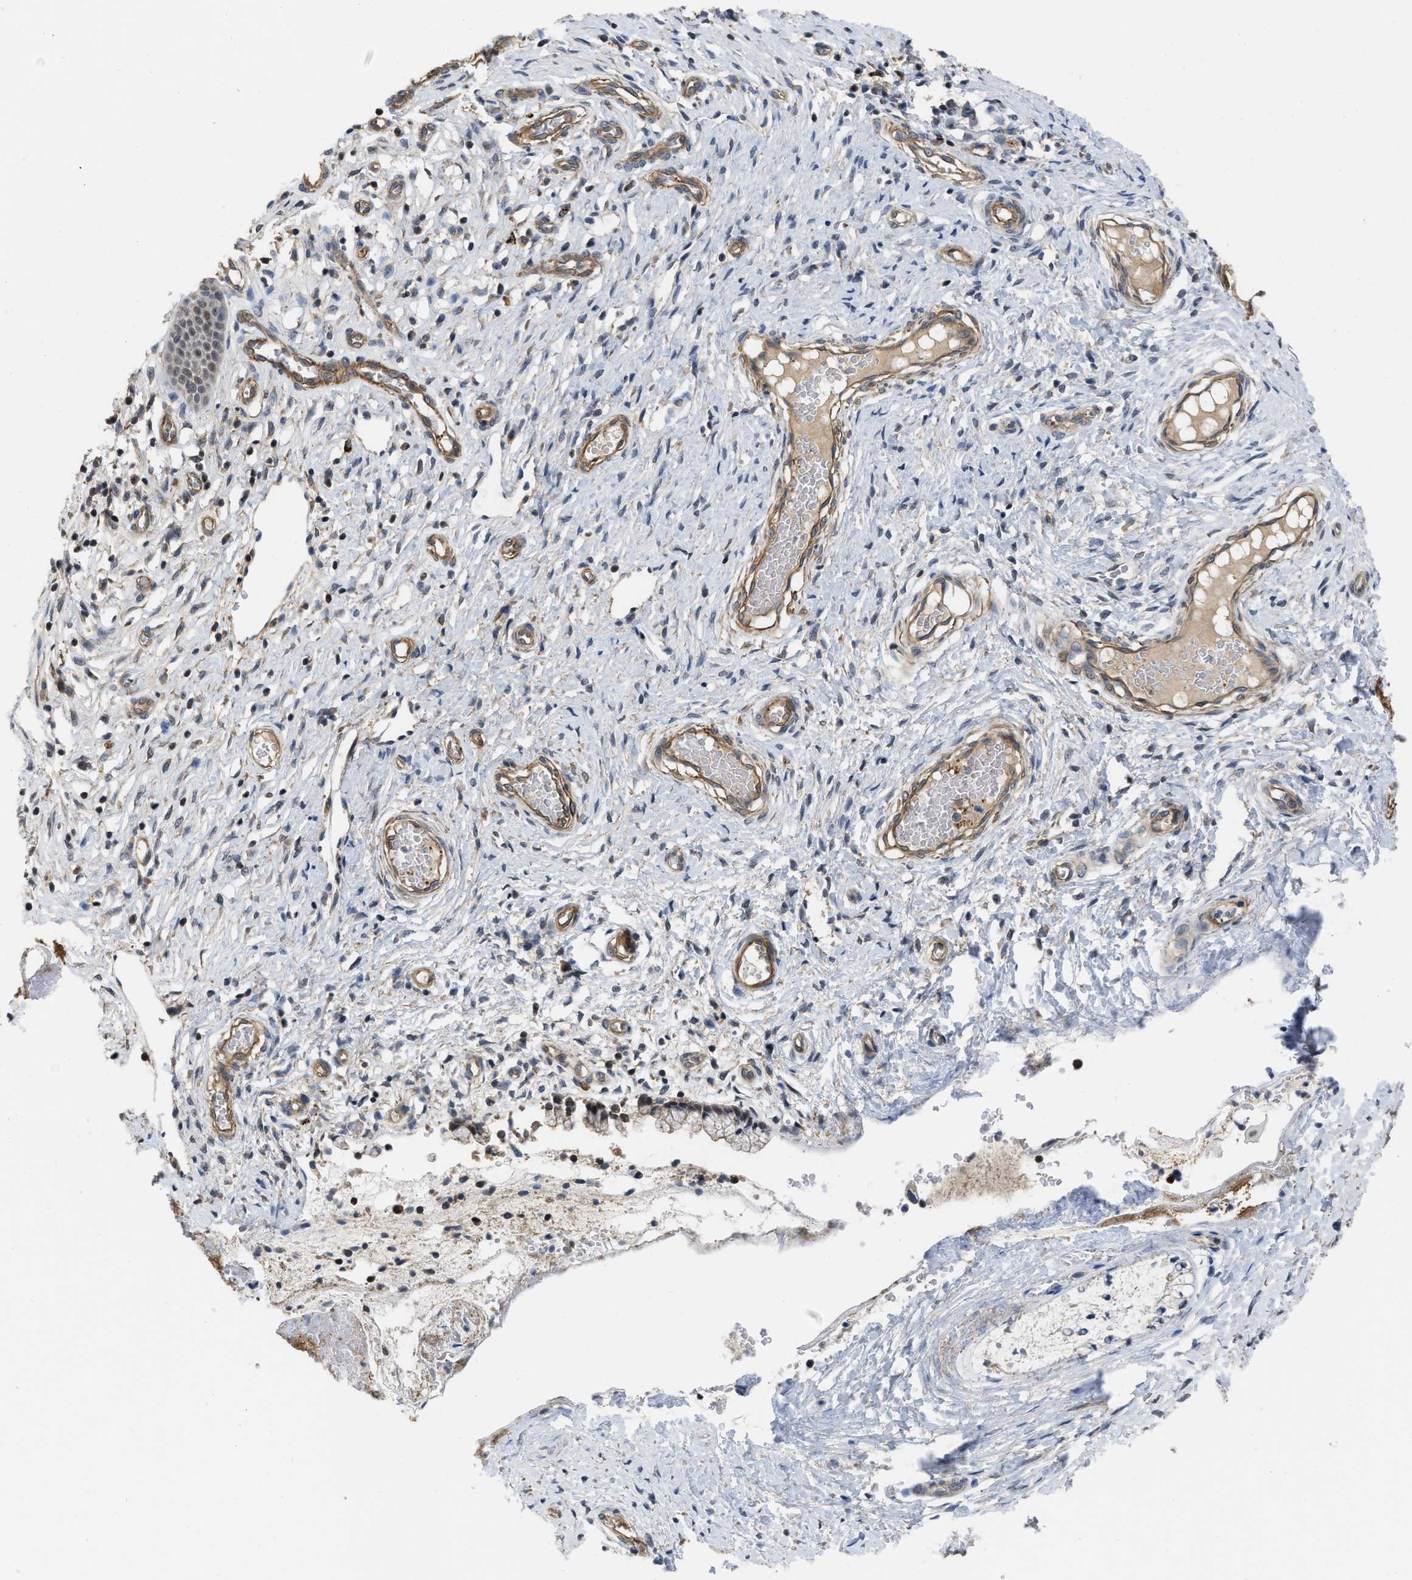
{"staining": {"intensity": "negative", "quantity": "none", "location": "none"}, "tissue": "cervix", "cell_type": "Glandular cells", "image_type": "normal", "snomed": [{"axis": "morphology", "description": "Normal tissue, NOS"}, {"axis": "topography", "description": "Cervix"}], "caption": "The photomicrograph reveals no staining of glandular cells in benign cervix. The staining is performed using DAB (3,3'-diaminobenzidine) brown chromogen with nuclei counter-stained in using hematoxylin.", "gene": "NAPEPLD", "patient": {"sex": "female", "age": 55}}